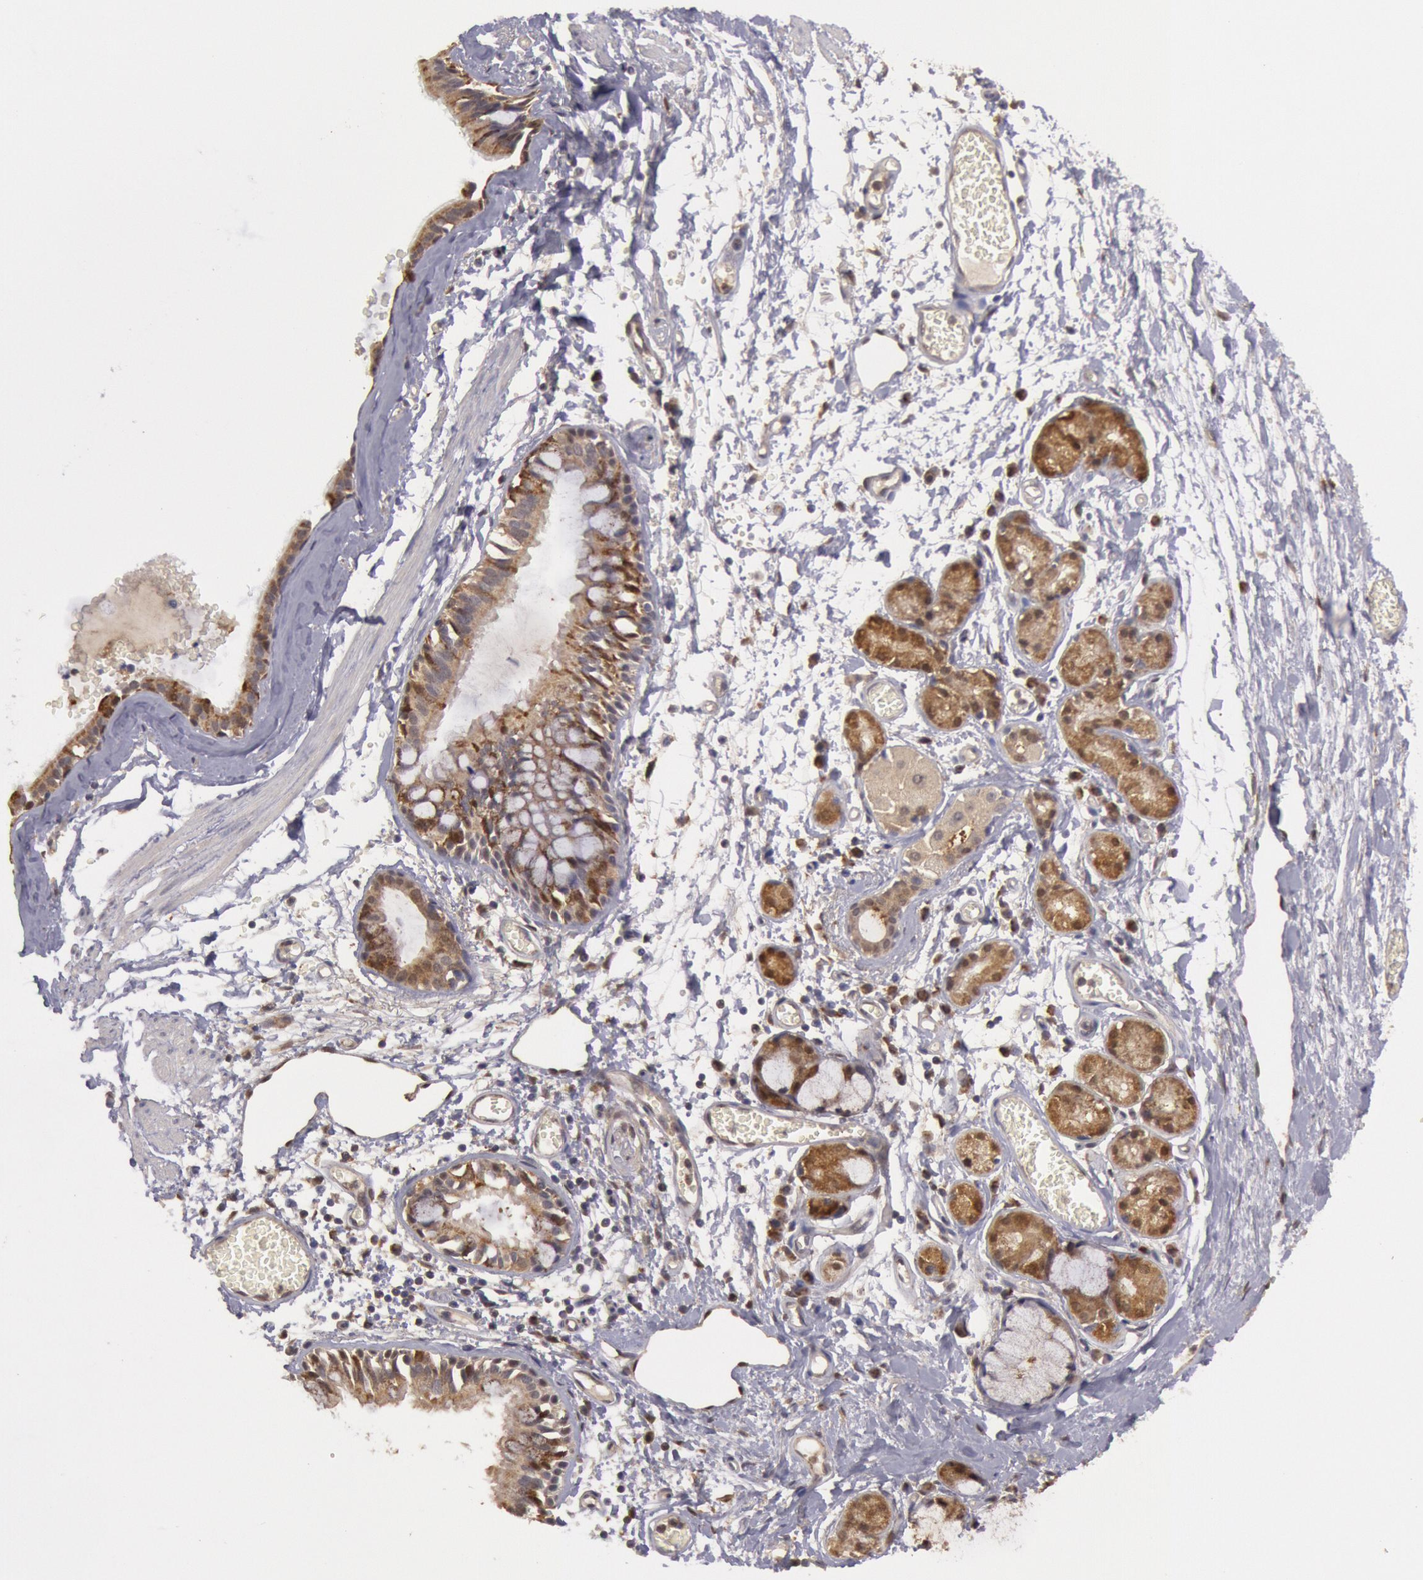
{"staining": {"intensity": "moderate", "quantity": ">75%", "location": "cytoplasmic/membranous"}, "tissue": "bronchus", "cell_type": "Respiratory epithelial cells", "image_type": "normal", "snomed": [{"axis": "morphology", "description": "Normal tissue, NOS"}, {"axis": "topography", "description": "Bronchus"}, {"axis": "topography", "description": "Lung"}], "caption": "Protein staining of unremarkable bronchus exhibits moderate cytoplasmic/membranous expression in about >75% of respiratory epithelial cells.", "gene": "MPST", "patient": {"sex": "female", "age": 56}}